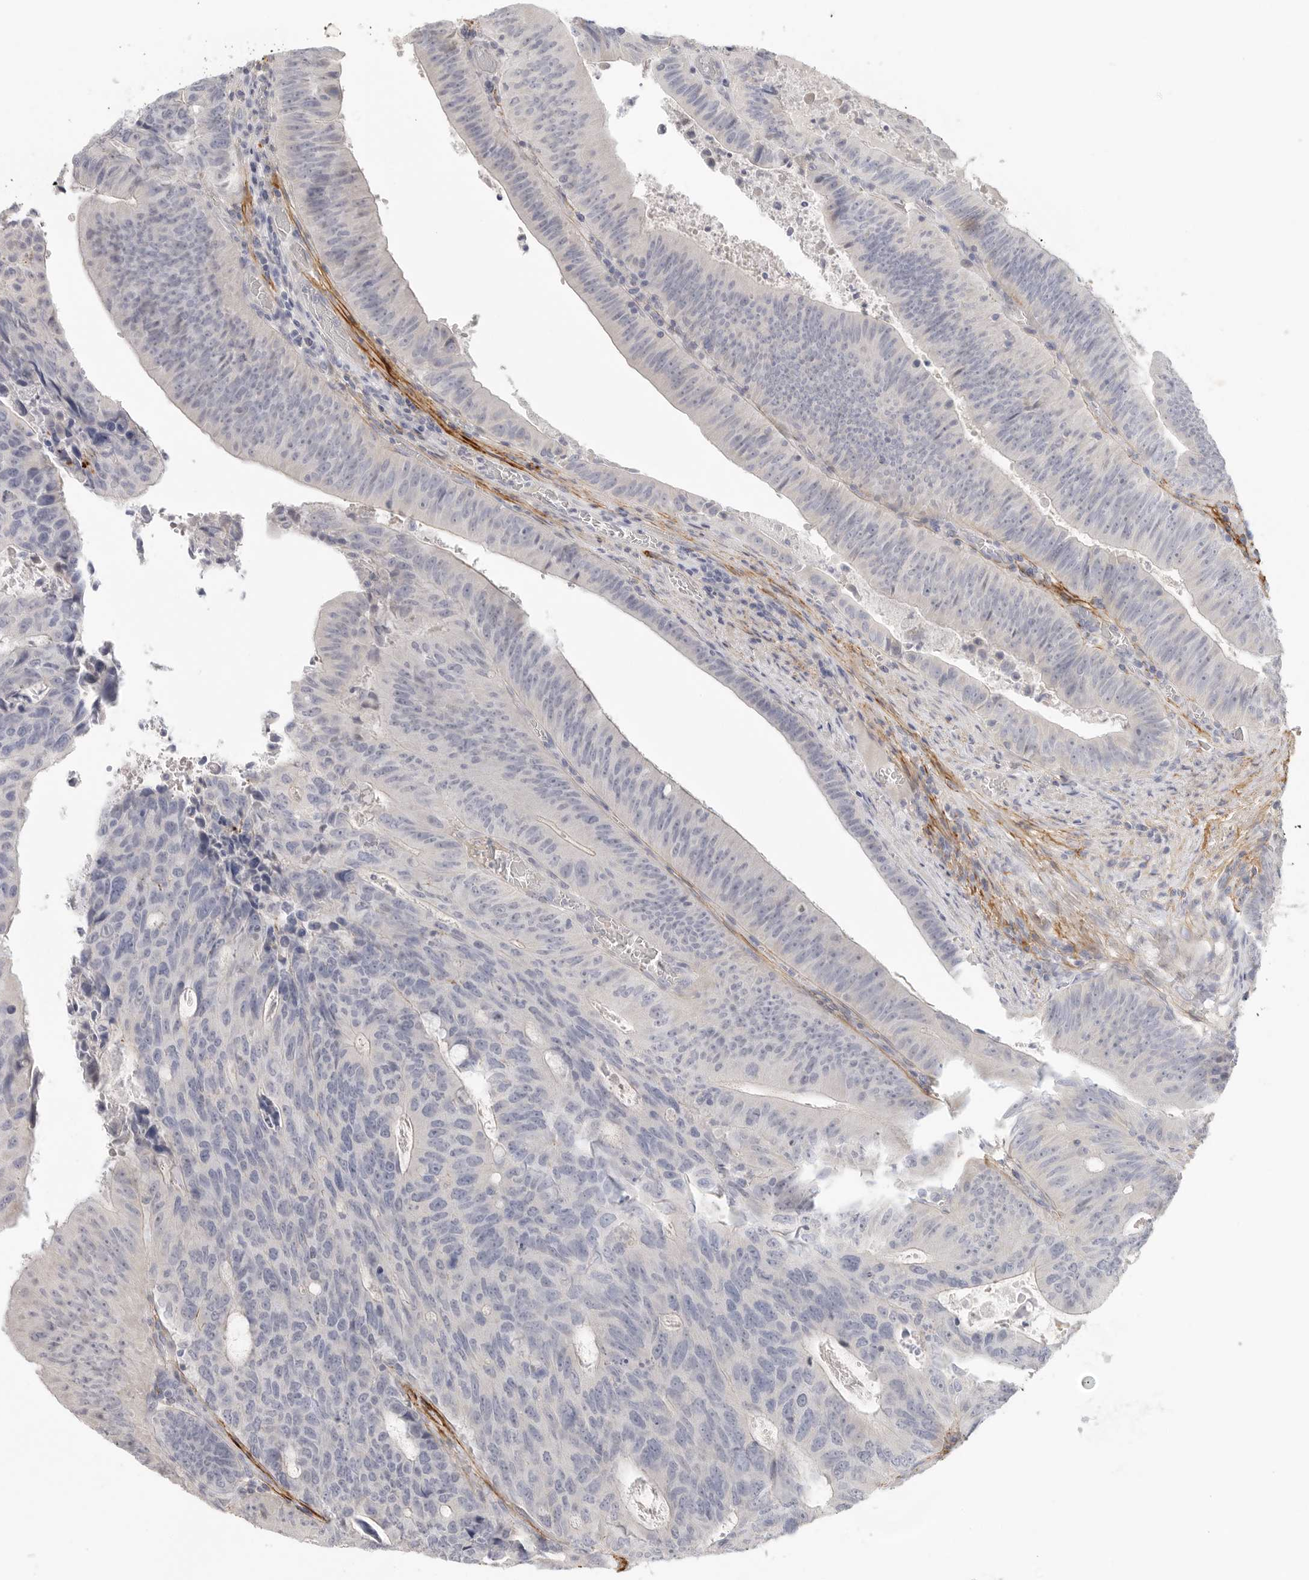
{"staining": {"intensity": "negative", "quantity": "none", "location": "none"}, "tissue": "colorectal cancer", "cell_type": "Tumor cells", "image_type": "cancer", "snomed": [{"axis": "morphology", "description": "Adenocarcinoma, NOS"}, {"axis": "topography", "description": "Colon"}], "caption": "Adenocarcinoma (colorectal) was stained to show a protein in brown. There is no significant positivity in tumor cells. The staining was performed using DAB to visualize the protein expression in brown, while the nuclei were stained in blue with hematoxylin (Magnification: 20x).", "gene": "FBN2", "patient": {"sex": "male", "age": 87}}